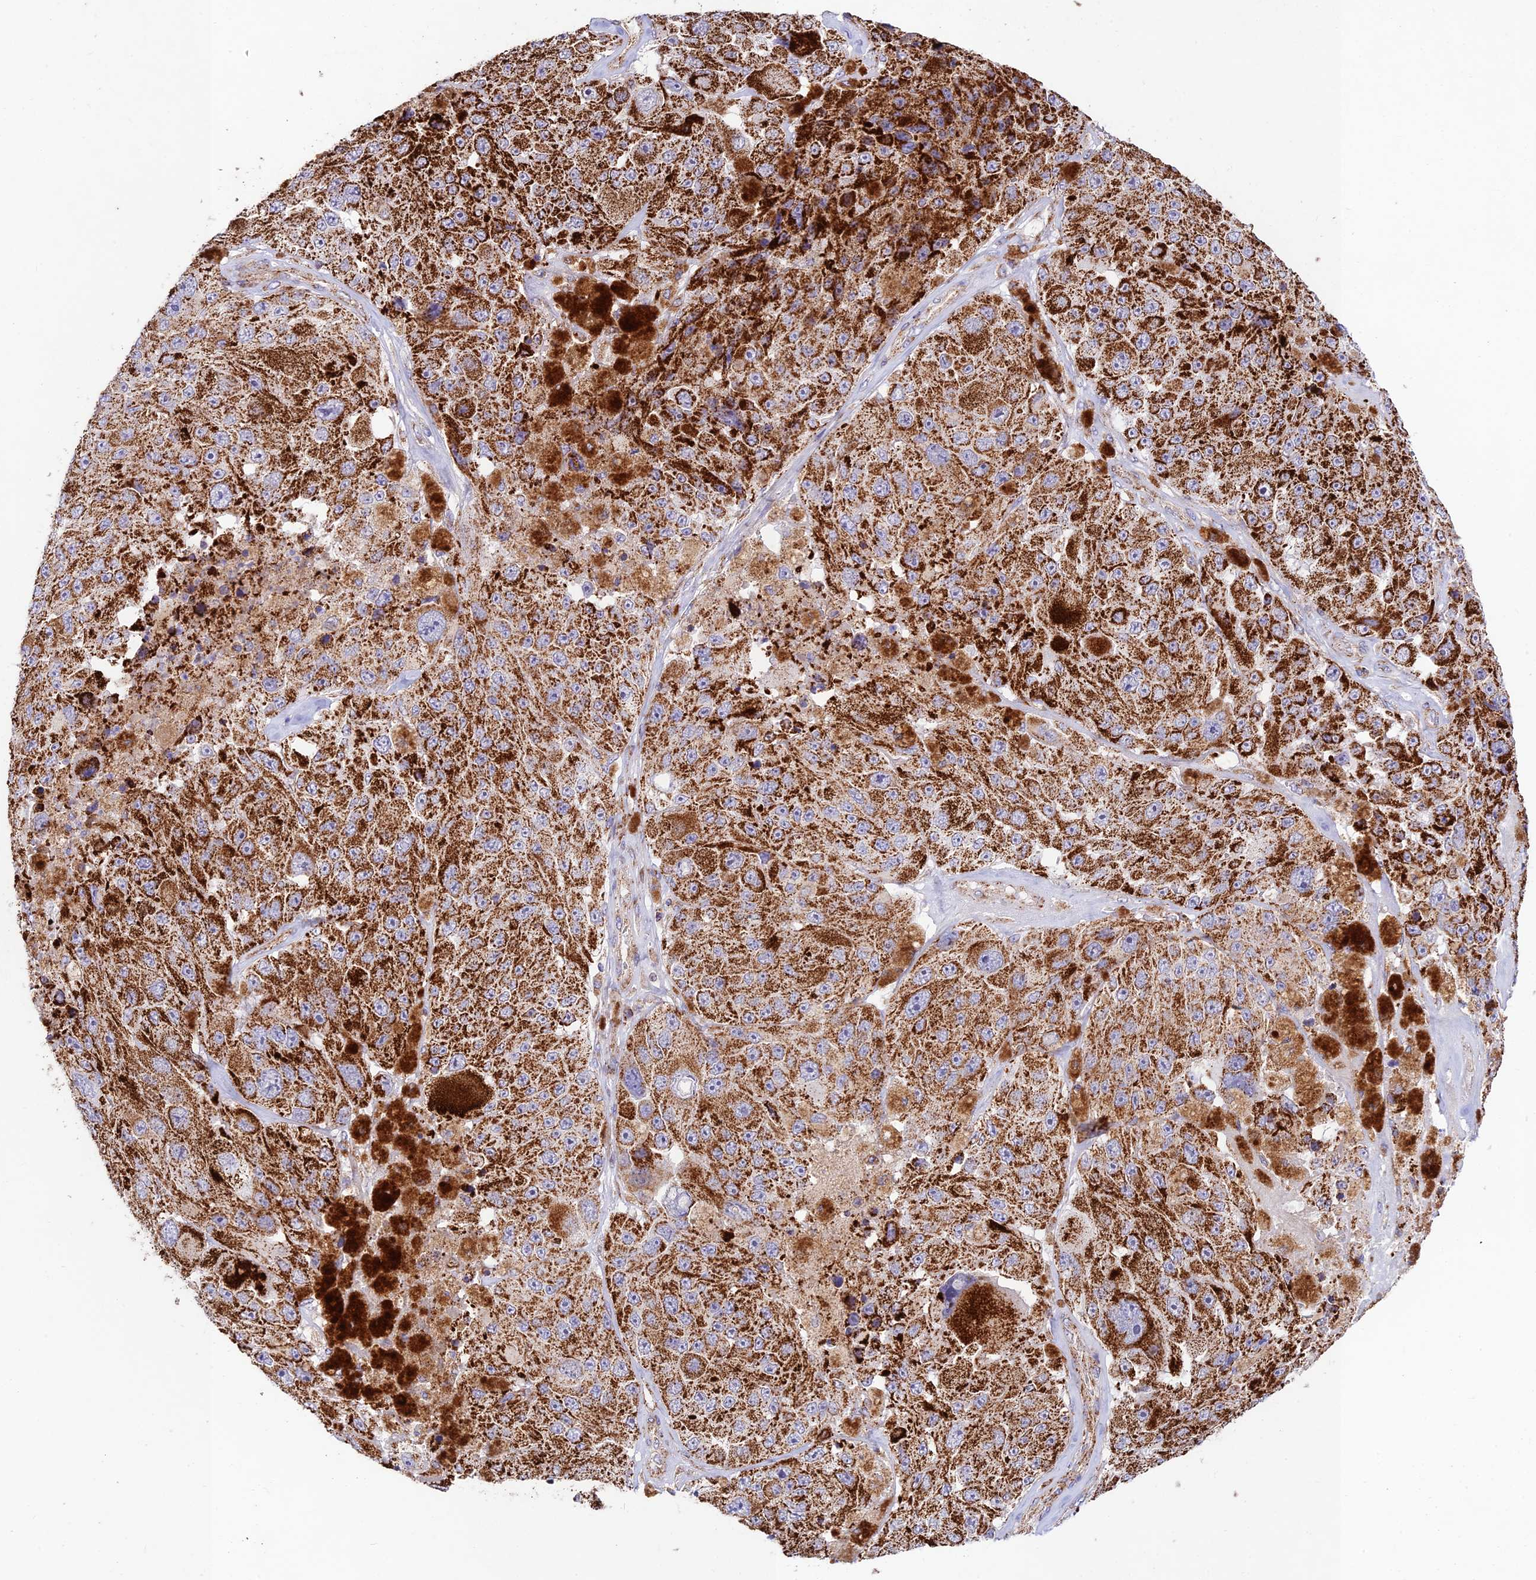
{"staining": {"intensity": "strong", "quantity": ">75%", "location": "cytoplasmic/membranous"}, "tissue": "melanoma", "cell_type": "Tumor cells", "image_type": "cancer", "snomed": [{"axis": "morphology", "description": "Malignant melanoma, Metastatic site"}, {"axis": "topography", "description": "Lymph node"}], "caption": "A photomicrograph of malignant melanoma (metastatic site) stained for a protein displays strong cytoplasmic/membranous brown staining in tumor cells. The protein is stained brown, and the nuclei are stained in blue (DAB (3,3'-diaminobenzidine) IHC with brightfield microscopy, high magnification).", "gene": "KHDC3L", "patient": {"sex": "male", "age": 62}}